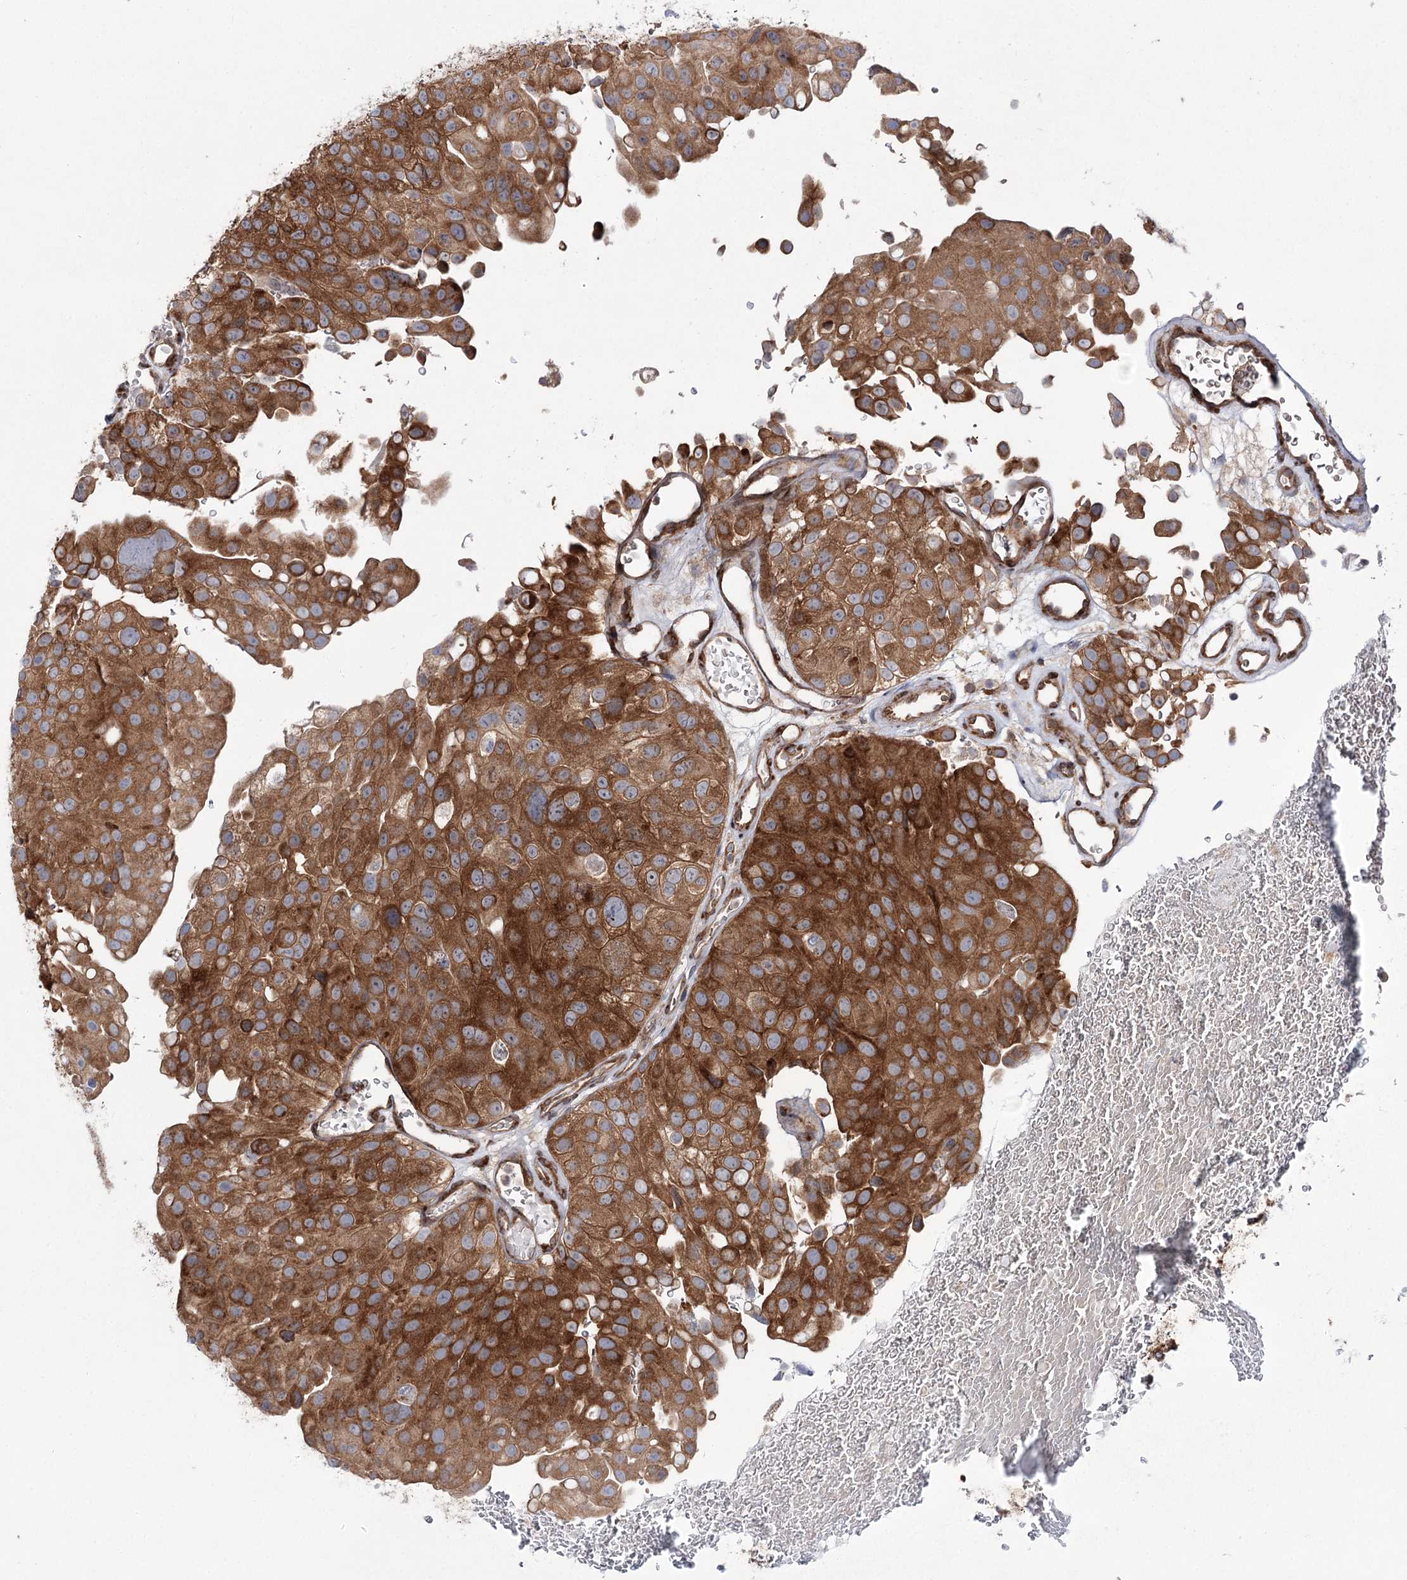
{"staining": {"intensity": "strong", "quantity": ">75%", "location": "cytoplasmic/membranous"}, "tissue": "urothelial cancer", "cell_type": "Tumor cells", "image_type": "cancer", "snomed": [{"axis": "morphology", "description": "Urothelial carcinoma, Low grade"}, {"axis": "topography", "description": "Urinary bladder"}], "caption": "Immunohistochemistry of human urothelial carcinoma (low-grade) exhibits high levels of strong cytoplasmic/membranous staining in approximately >75% of tumor cells.", "gene": "VWA2", "patient": {"sex": "male", "age": 78}}